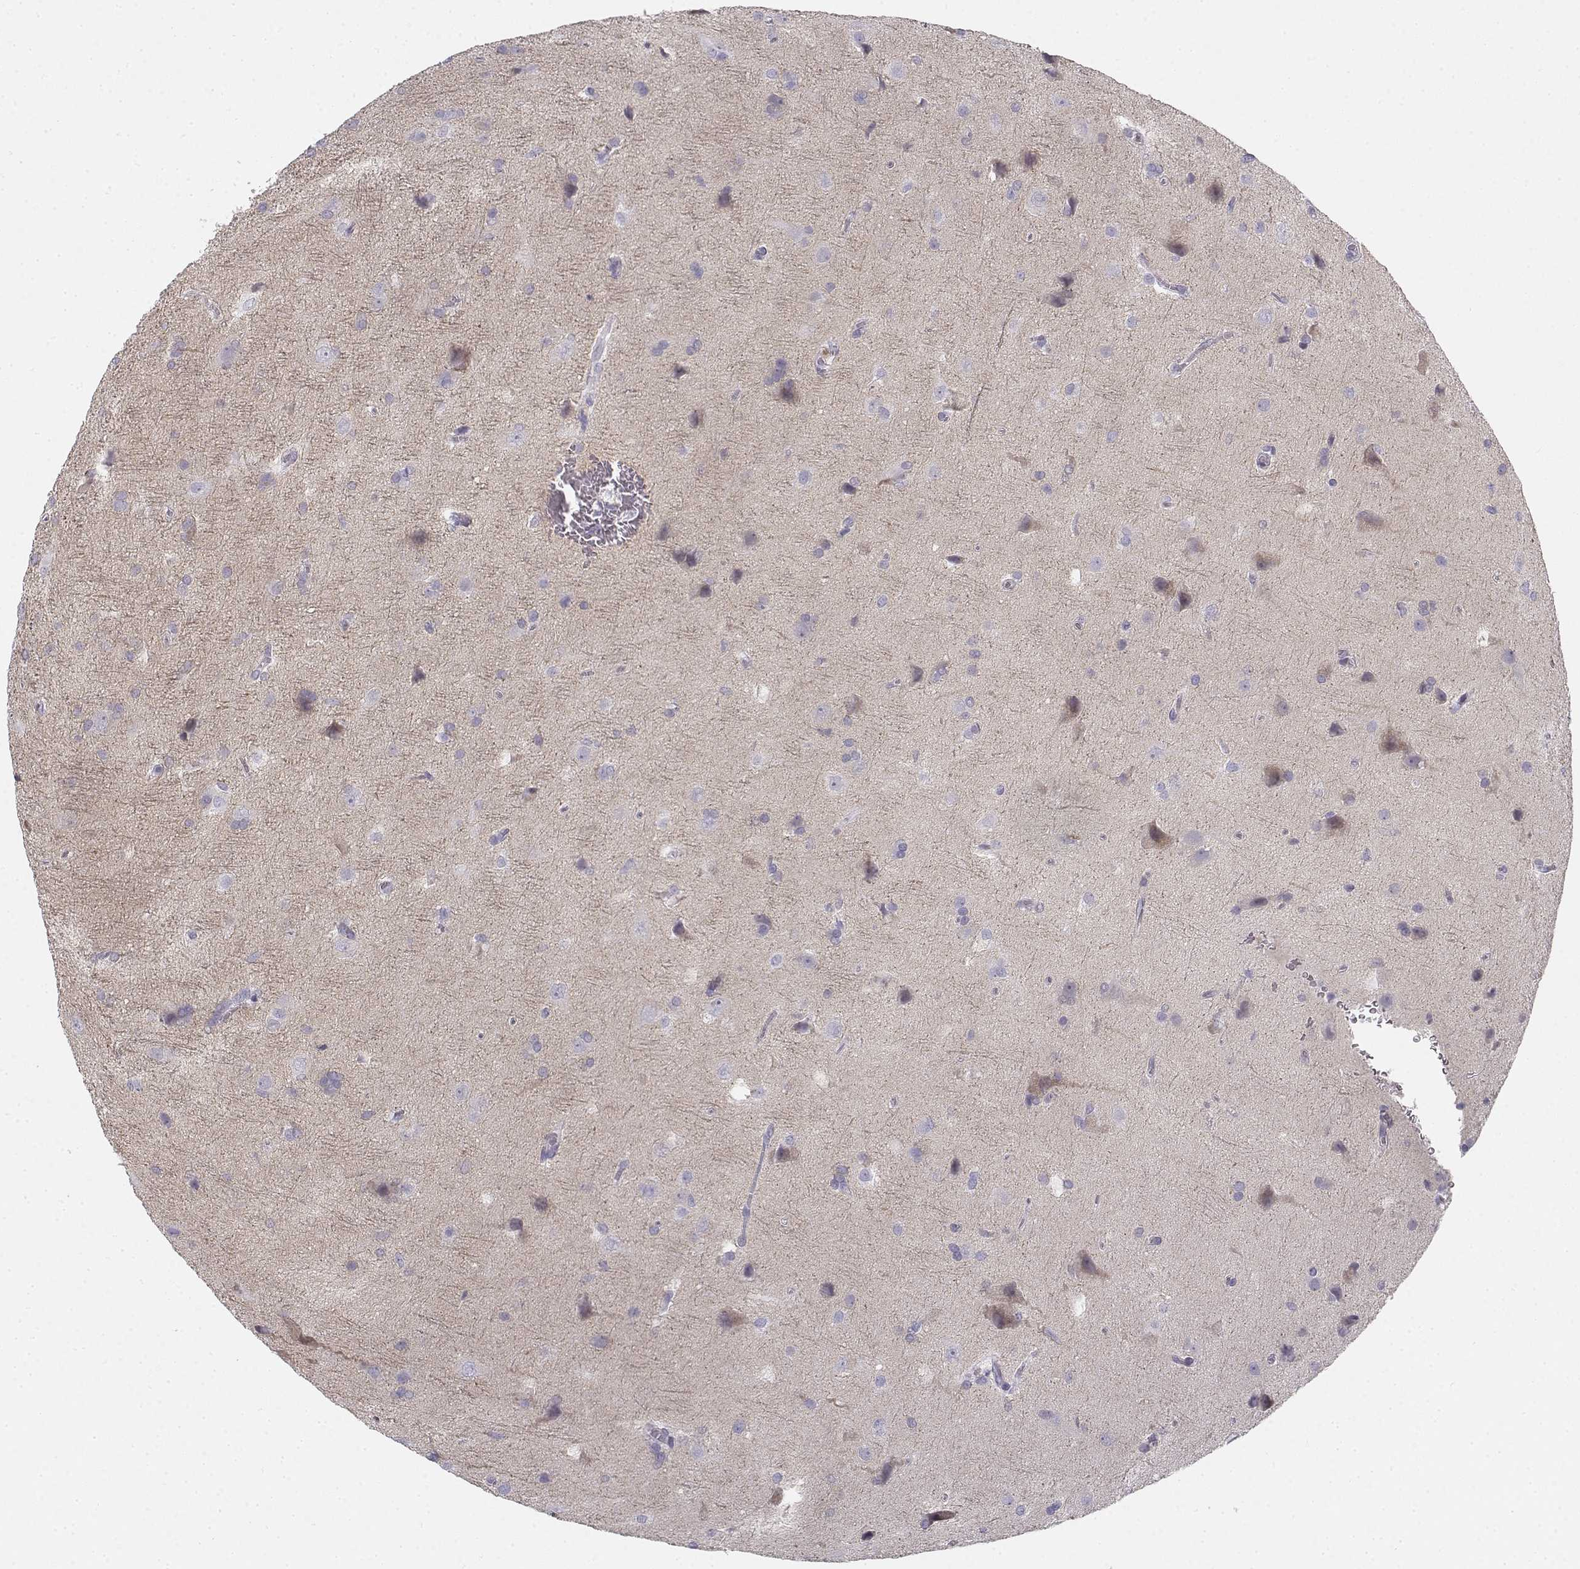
{"staining": {"intensity": "negative", "quantity": "none", "location": "none"}, "tissue": "glioma", "cell_type": "Tumor cells", "image_type": "cancer", "snomed": [{"axis": "morphology", "description": "Glioma, malignant, Low grade"}, {"axis": "topography", "description": "Brain"}], "caption": "This histopathology image is of glioma stained with immunohistochemistry to label a protein in brown with the nuclei are counter-stained blue. There is no expression in tumor cells.", "gene": "CREB3L3", "patient": {"sex": "male", "age": 58}}